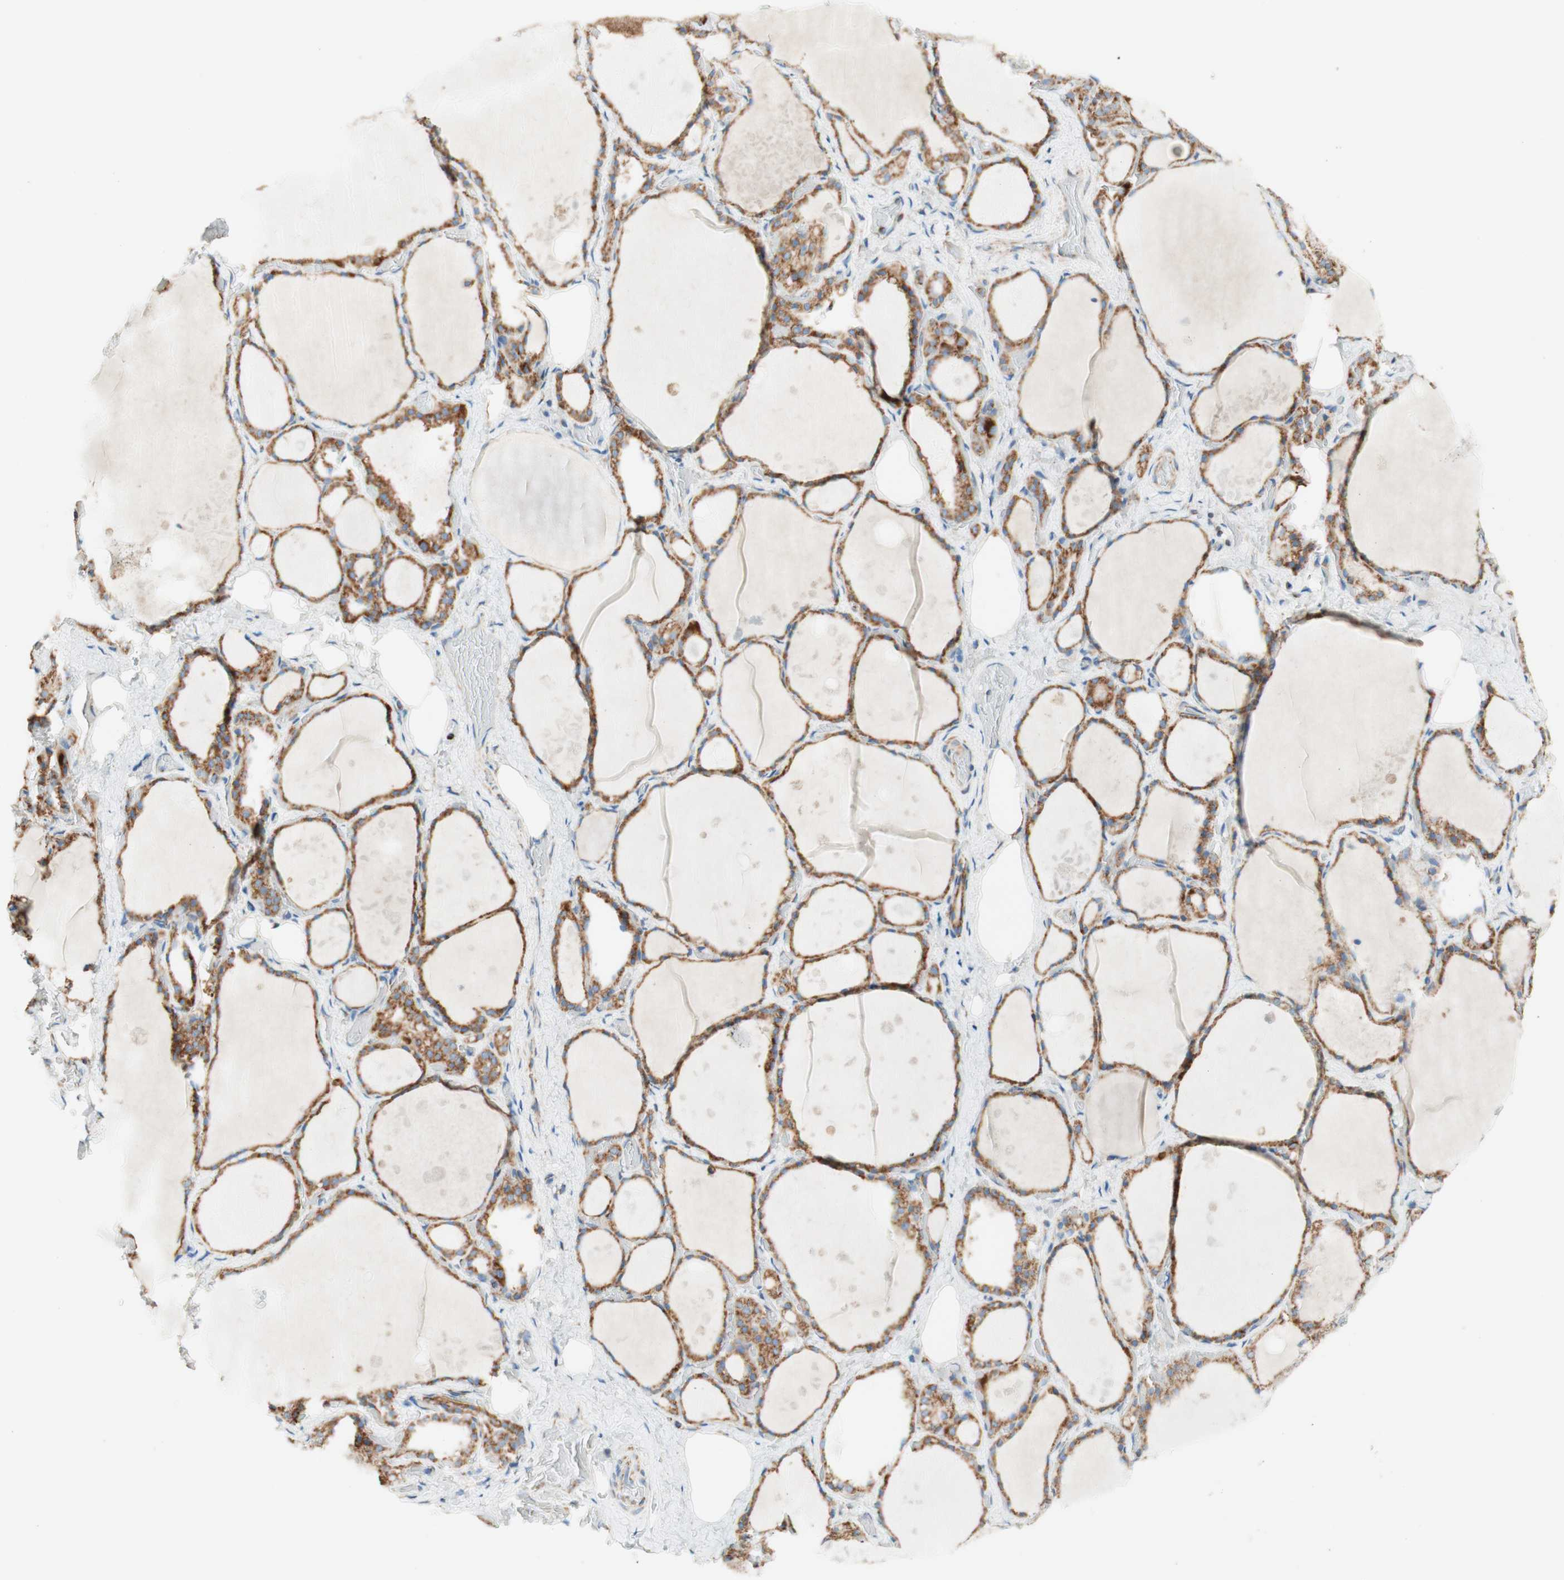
{"staining": {"intensity": "strong", "quantity": ">75%", "location": "cytoplasmic/membranous"}, "tissue": "thyroid gland", "cell_type": "Glandular cells", "image_type": "normal", "snomed": [{"axis": "morphology", "description": "Normal tissue, NOS"}, {"axis": "topography", "description": "Thyroid gland"}], "caption": "The photomicrograph displays immunohistochemical staining of benign thyroid gland. There is strong cytoplasmic/membranous expression is present in approximately >75% of glandular cells.", "gene": "TOMM20", "patient": {"sex": "male", "age": 61}}